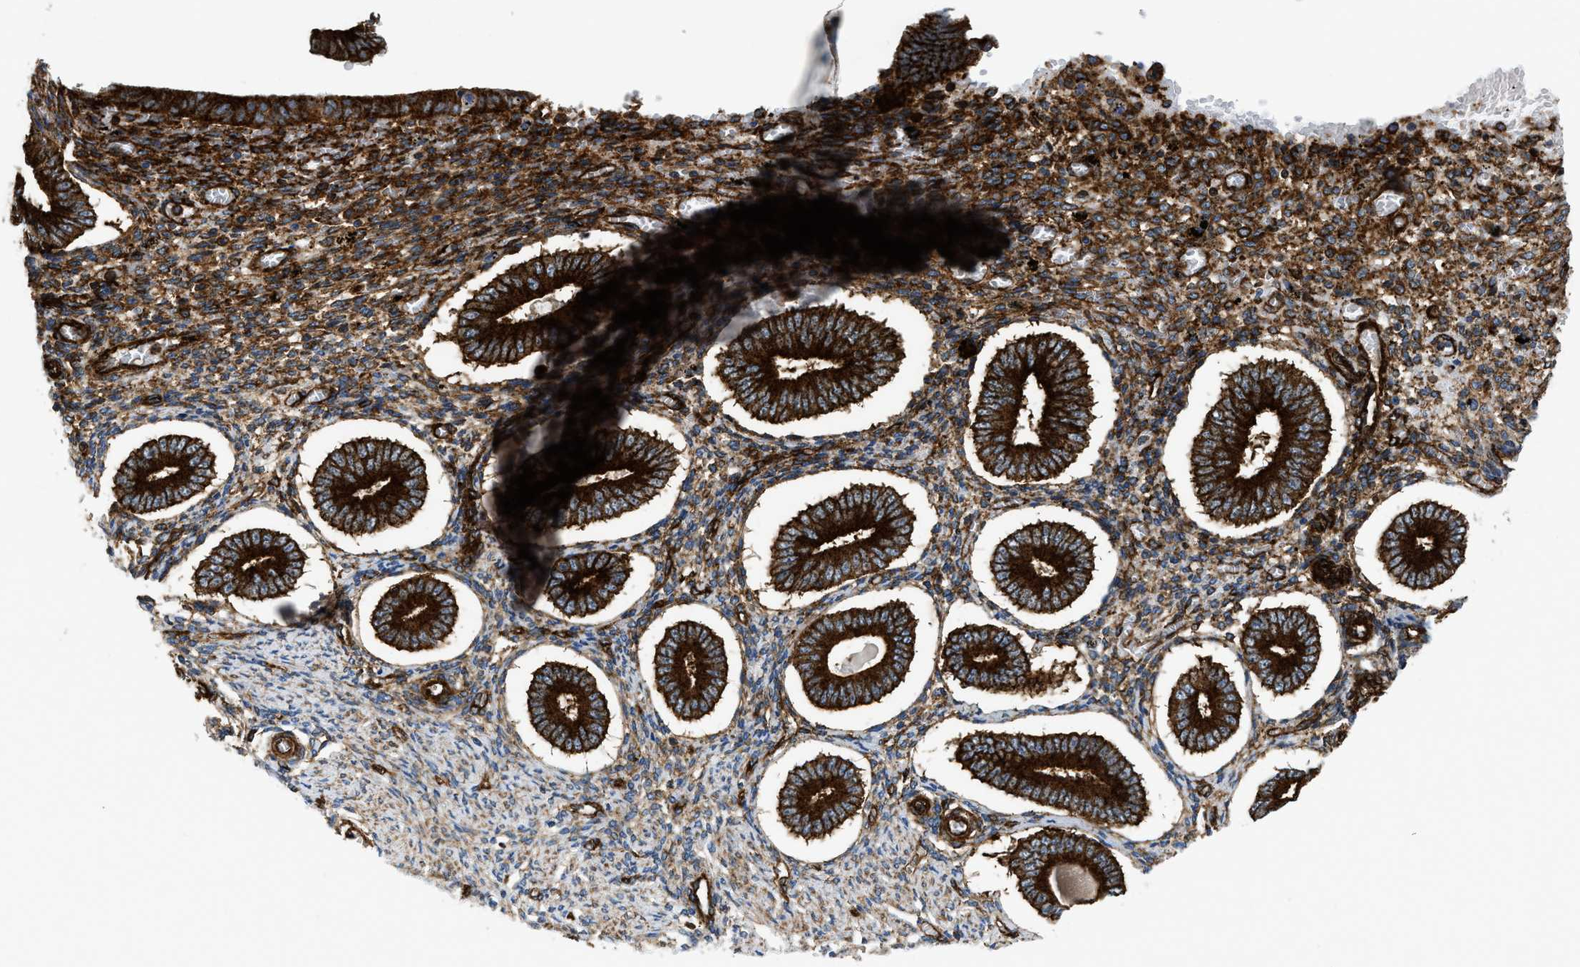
{"staining": {"intensity": "strong", "quantity": "25%-75%", "location": "cytoplasmic/membranous"}, "tissue": "endometrium", "cell_type": "Cells in endometrial stroma", "image_type": "normal", "snomed": [{"axis": "morphology", "description": "Normal tissue, NOS"}, {"axis": "topography", "description": "Endometrium"}], "caption": "Immunohistochemistry histopathology image of normal endometrium: endometrium stained using IHC demonstrates high levels of strong protein expression localized specifically in the cytoplasmic/membranous of cells in endometrial stroma, appearing as a cytoplasmic/membranous brown color.", "gene": "HIP1", "patient": {"sex": "female", "age": 42}}